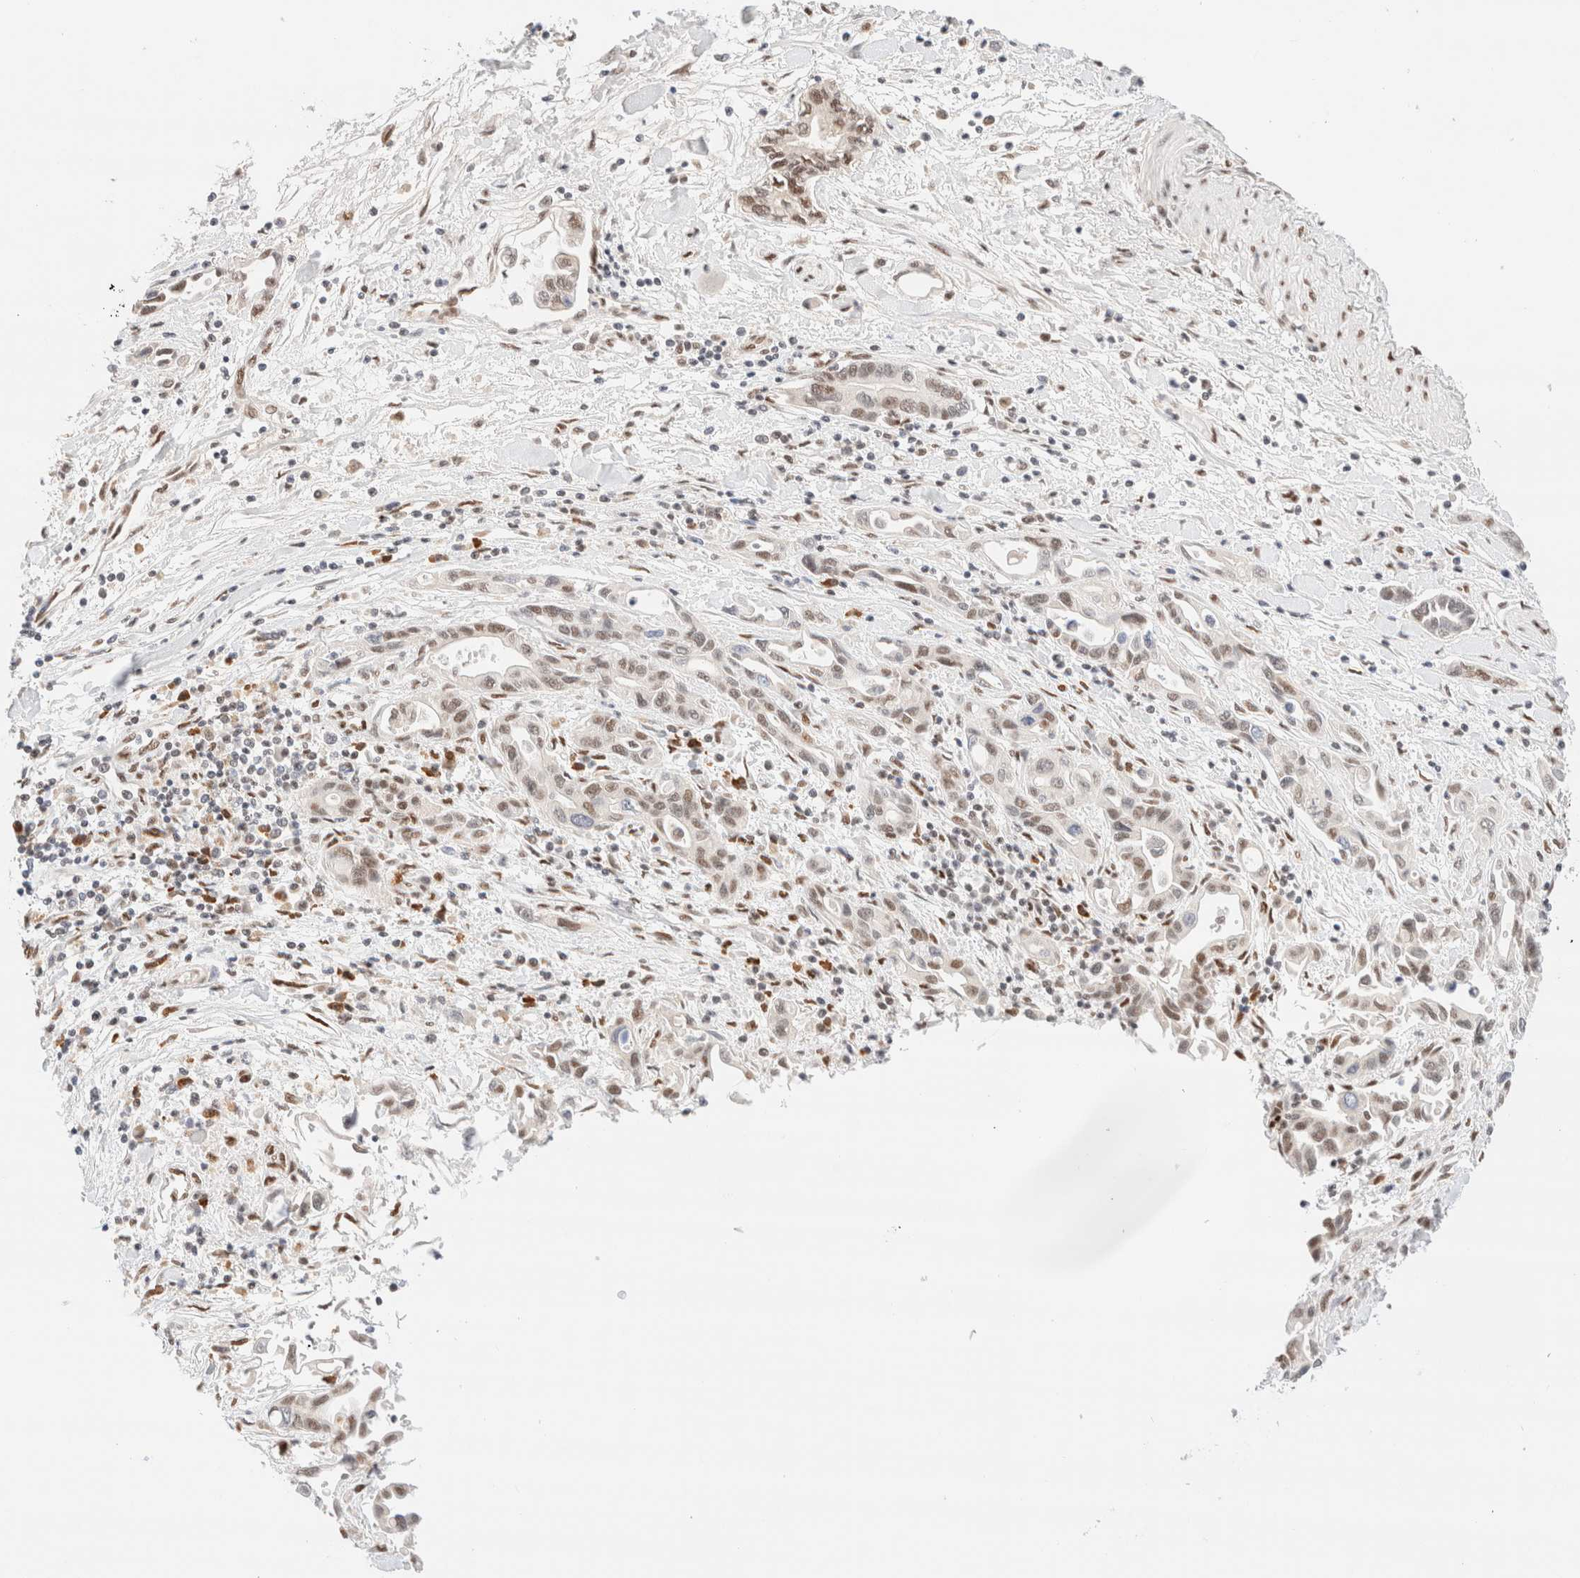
{"staining": {"intensity": "weak", "quantity": ">75%", "location": "nuclear"}, "tissue": "pancreatic cancer", "cell_type": "Tumor cells", "image_type": "cancer", "snomed": [{"axis": "morphology", "description": "Adenocarcinoma, NOS"}, {"axis": "topography", "description": "Pancreas"}], "caption": "The image demonstrates immunohistochemical staining of pancreatic adenocarcinoma. There is weak nuclear expression is identified in approximately >75% of tumor cells.", "gene": "CIC", "patient": {"sex": "female", "age": 57}}